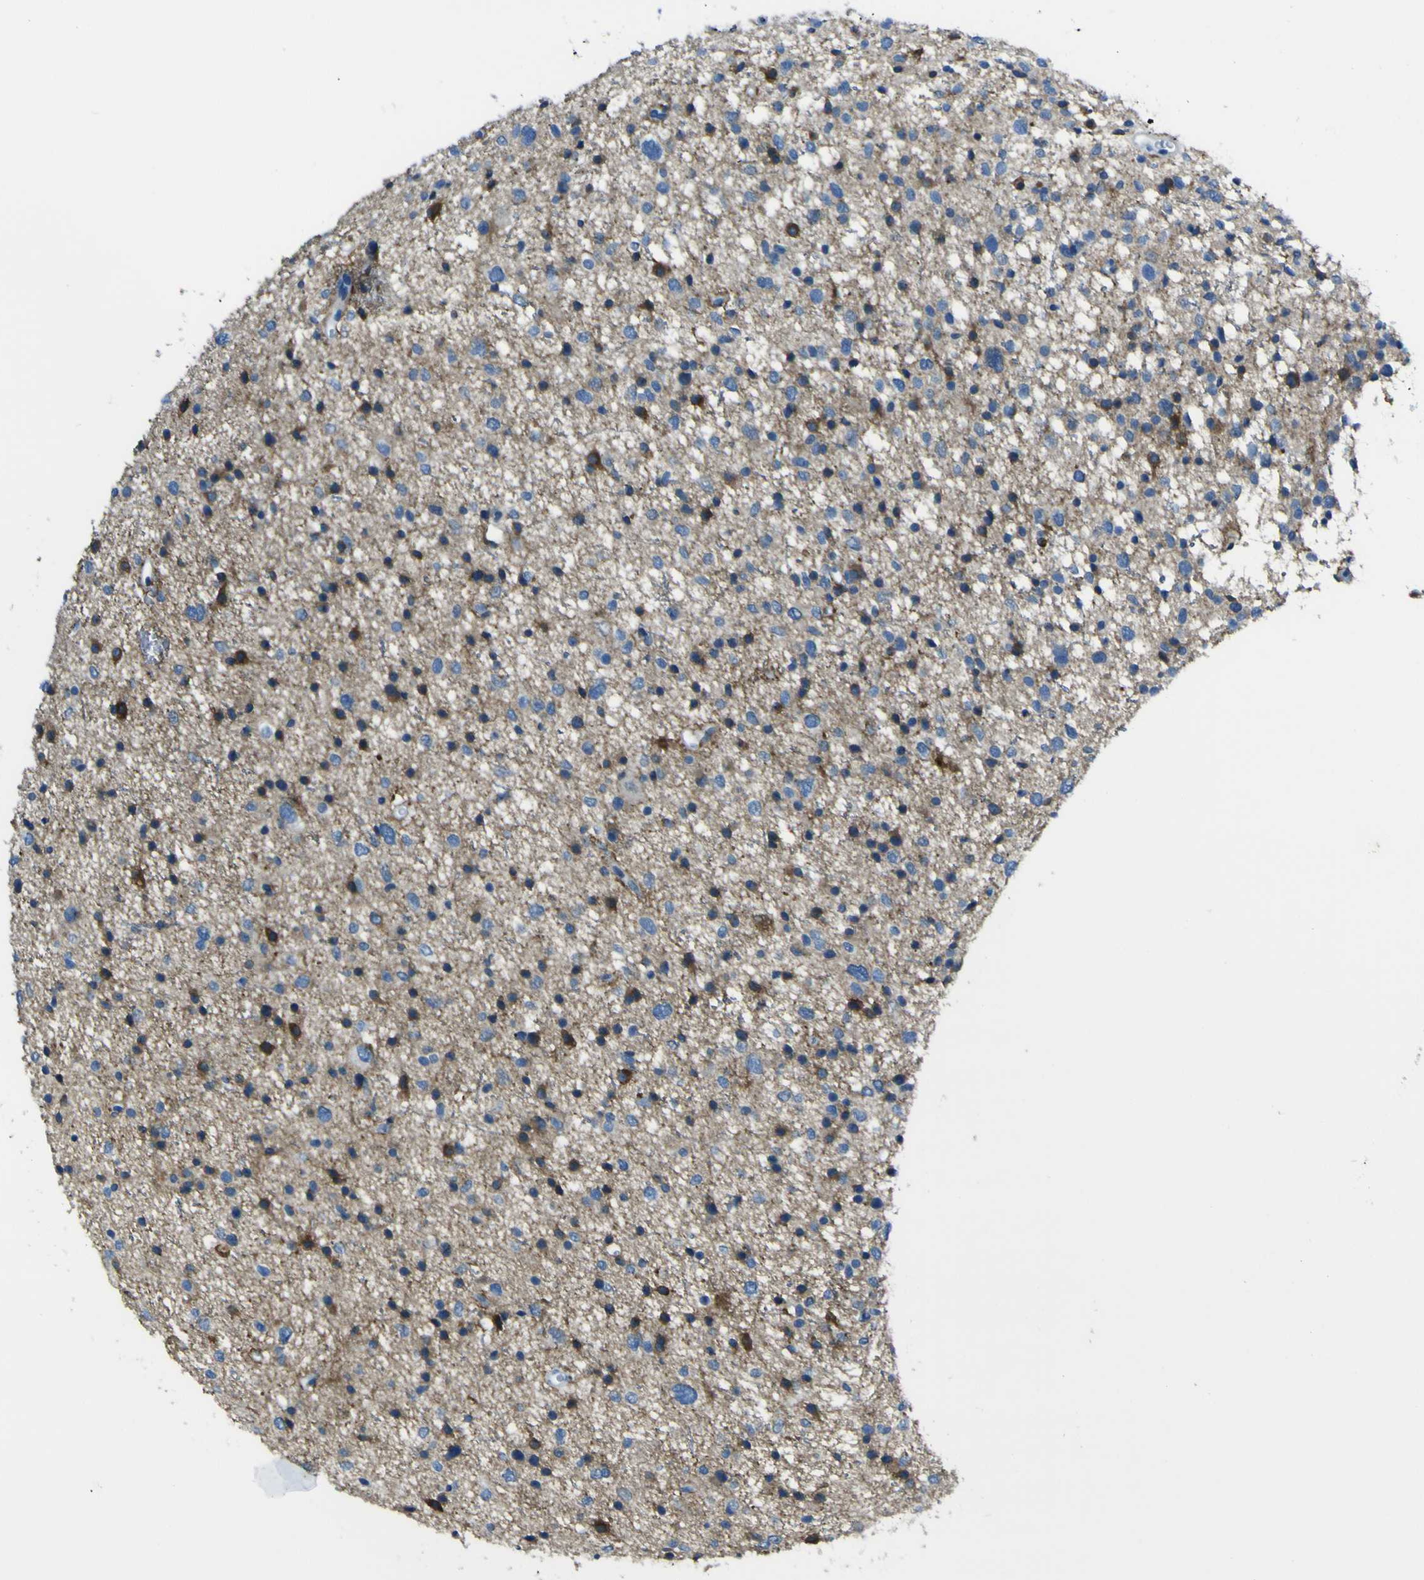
{"staining": {"intensity": "negative", "quantity": "none", "location": "none"}, "tissue": "glioma", "cell_type": "Tumor cells", "image_type": "cancer", "snomed": [{"axis": "morphology", "description": "Glioma, malignant, Low grade"}, {"axis": "topography", "description": "Brain"}], "caption": "Immunohistochemistry of malignant glioma (low-grade) exhibits no expression in tumor cells. (DAB (3,3'-diaminobenzidine) immunohistochemistry (IHC) visualized using brightfield microscopy, high magnification).", "gene": "PHKG1", "patient": {"sex": "female", "age": 37}}